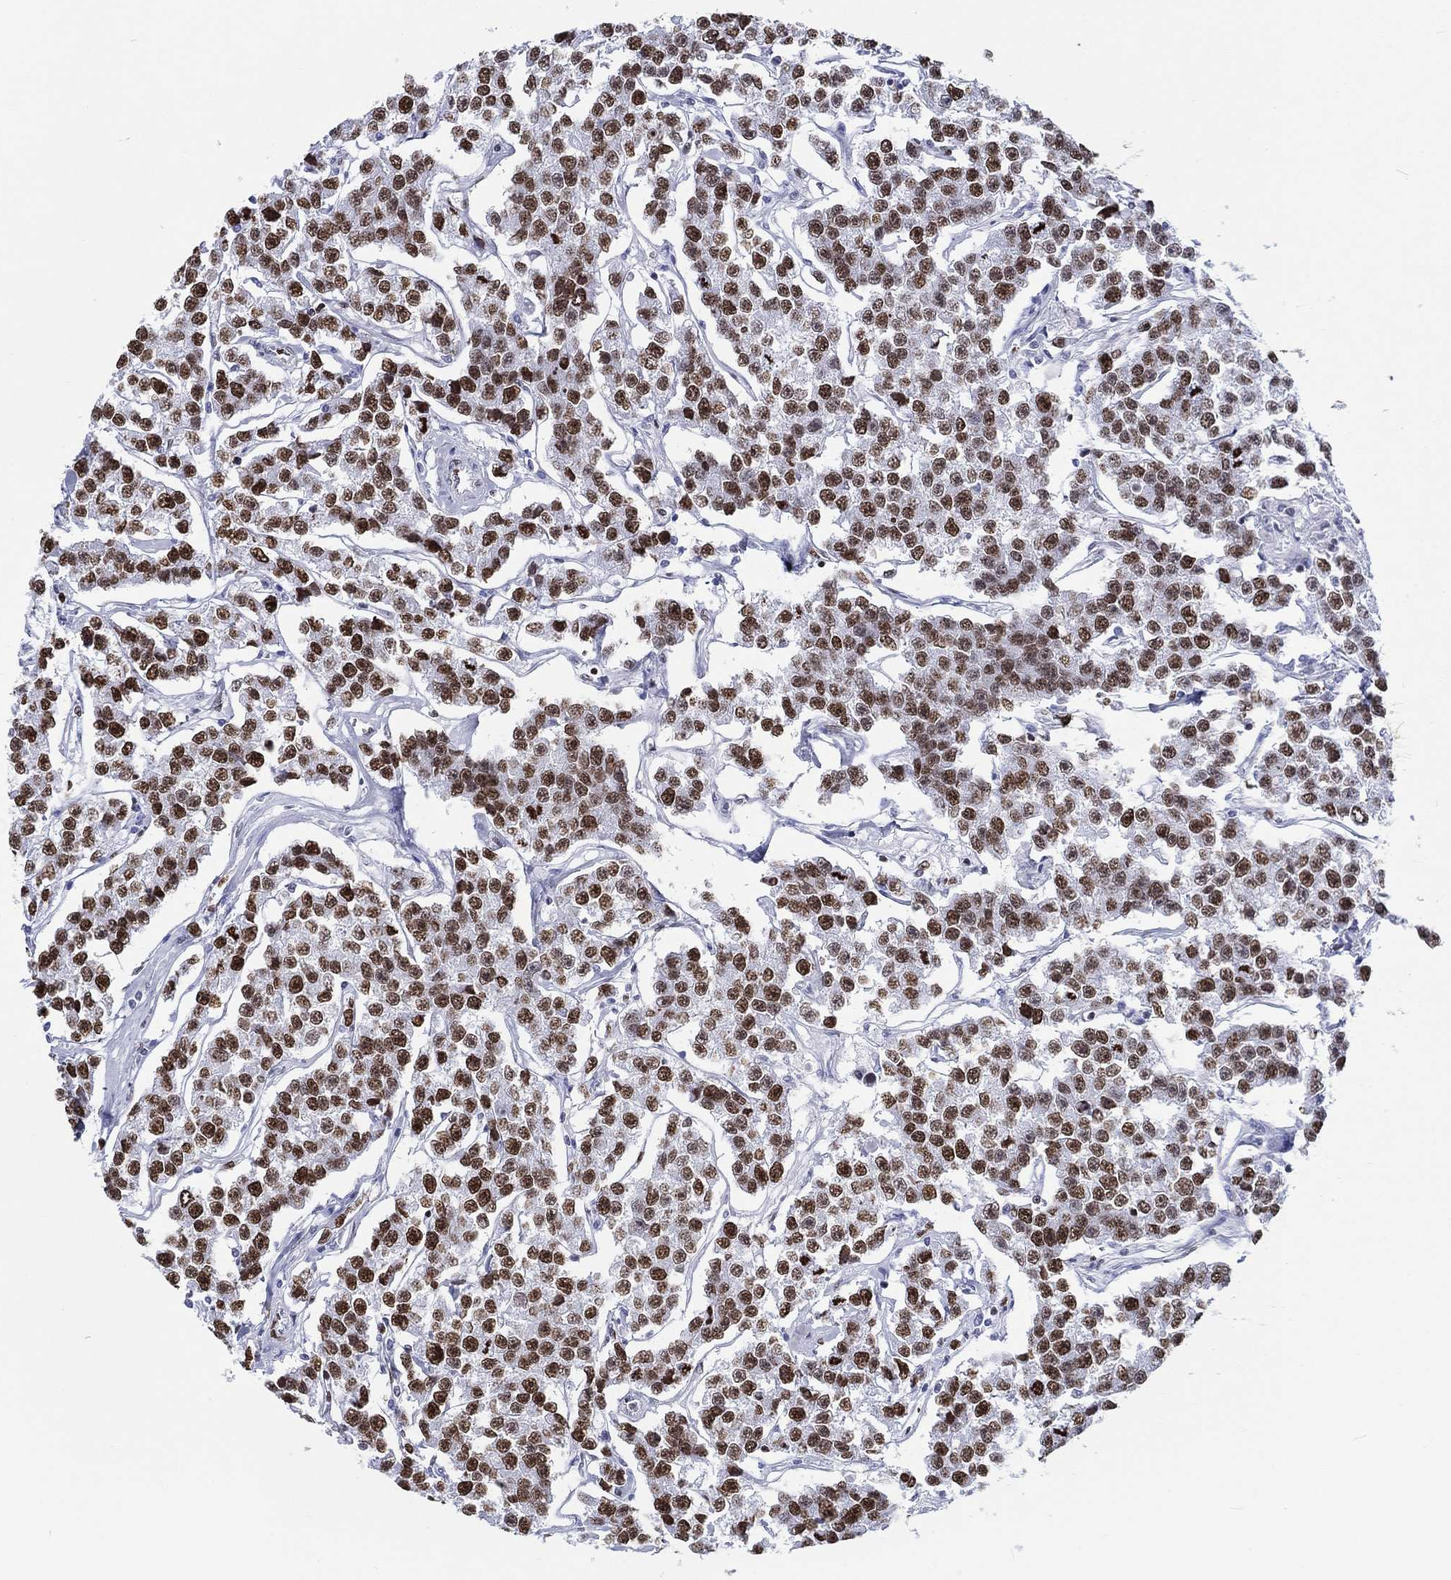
{"staining": {"intensity": "strong", "quantity": ">75%", "location": "nuclear"}, "tissue": "testis cancer", "cell_type": "Tumor cells", "image_type": "cancer", "snomed": [{"axis": "morphology", "description": "Seminoma, NOS"}, {"axis": "topography", "description": "Testis"}], "caption": "Protein positivity by IHC exhibits strong nuclear positivity in approximately >75% of tumor cells in seminoma (testis). Nuclei are stained in blue.", "gene": "H1-1", "patient": {"sex": "male", "age": 59}}